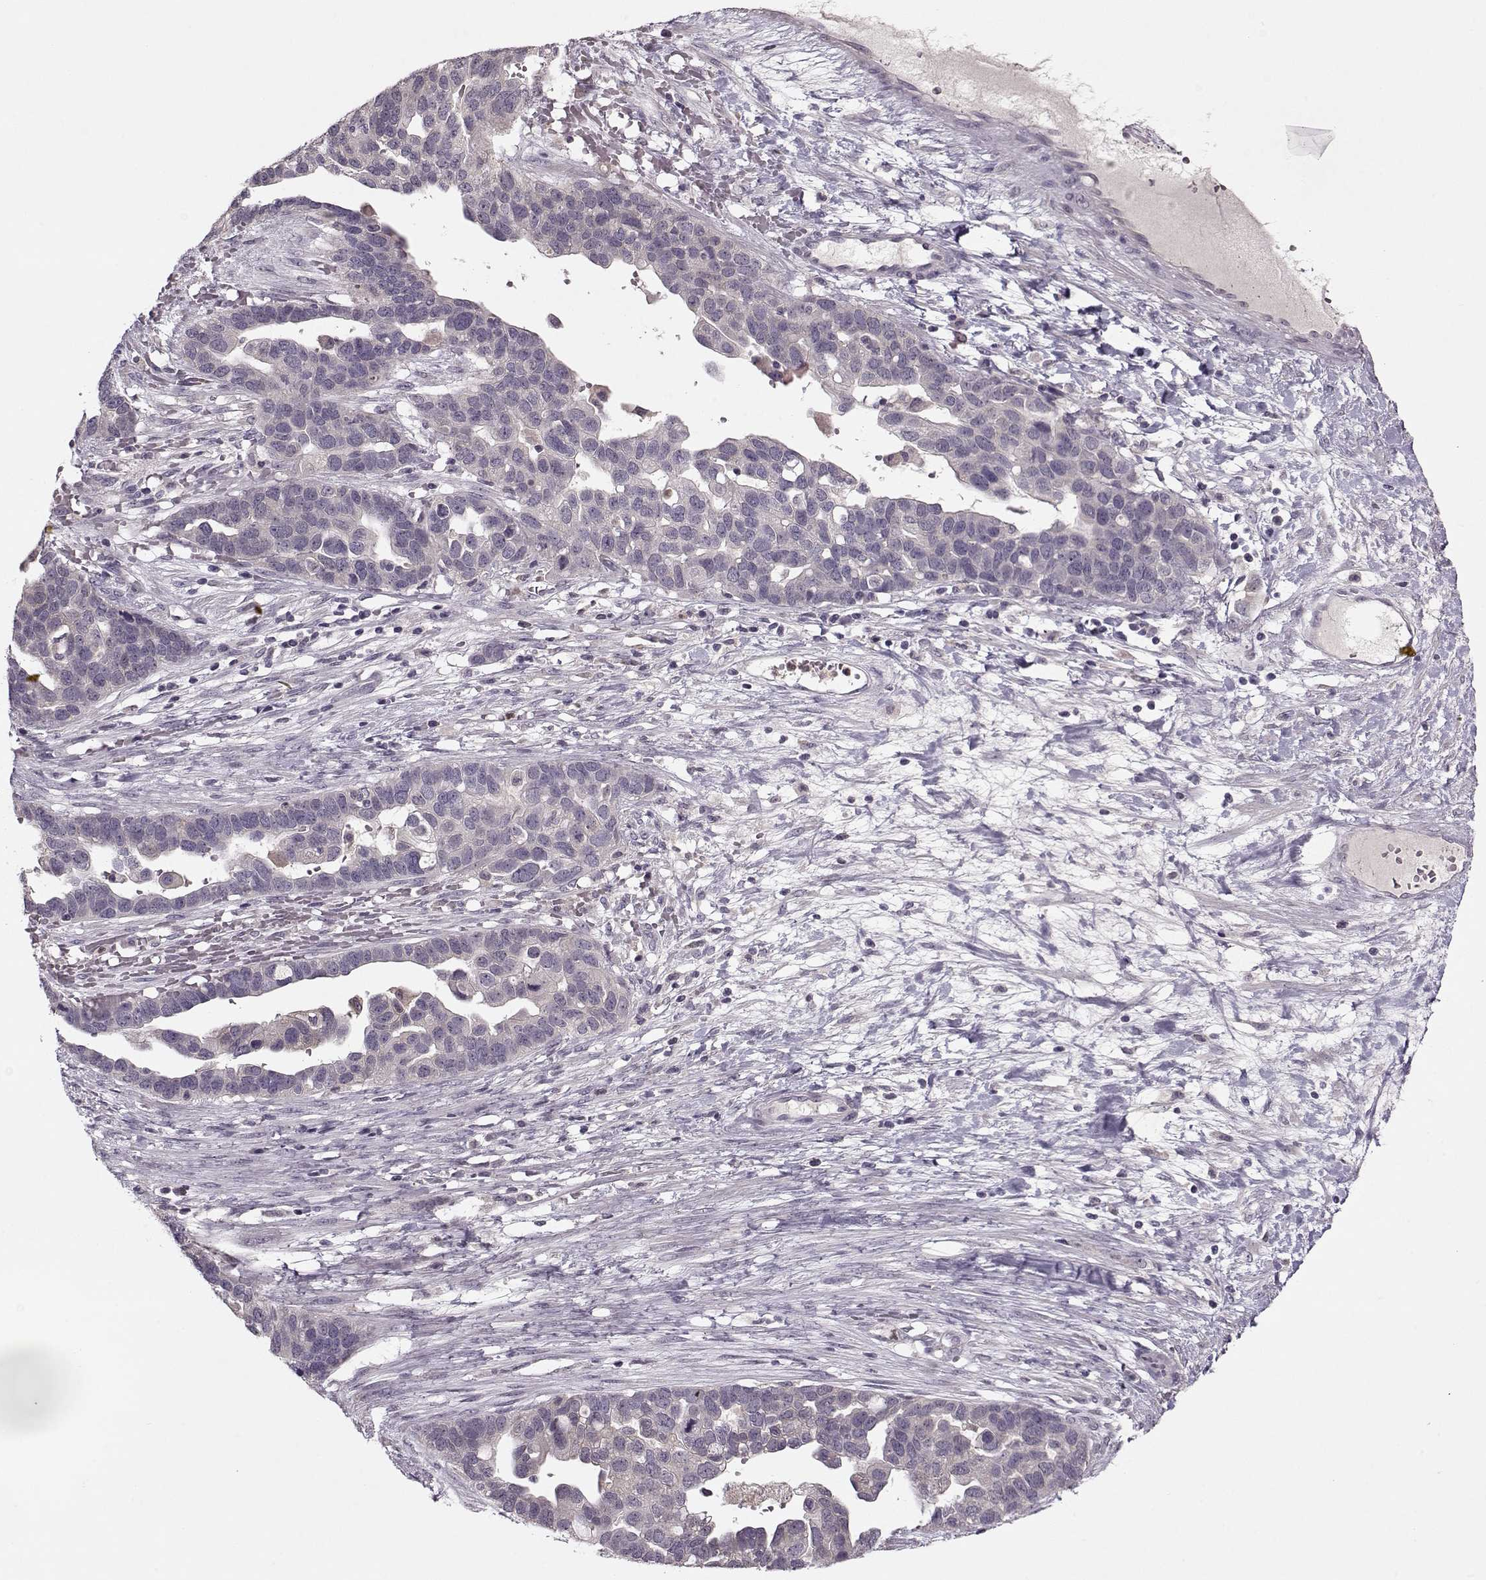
{"staining": {"intensity": "negative", "quantity": "none", "location": "none"}, "tissue": "ovarian cancer", "cell_type": "Tumor cells", "image_type": "cancer", "snomed": [{"axis": "morphology", "description": "Cystadenocarcinoma, serous, NOS"}, {"axis": "topography", "description": "Ovary"}], "caption": "This is an immunohistochemistry (IHC) photomicrograph of human ovarian cancer (serous cystadenocarcinoma). There is no positivity in tumor cells.", "gene": "ACOT11", "patient": {"sex": "female", "age": 54}}